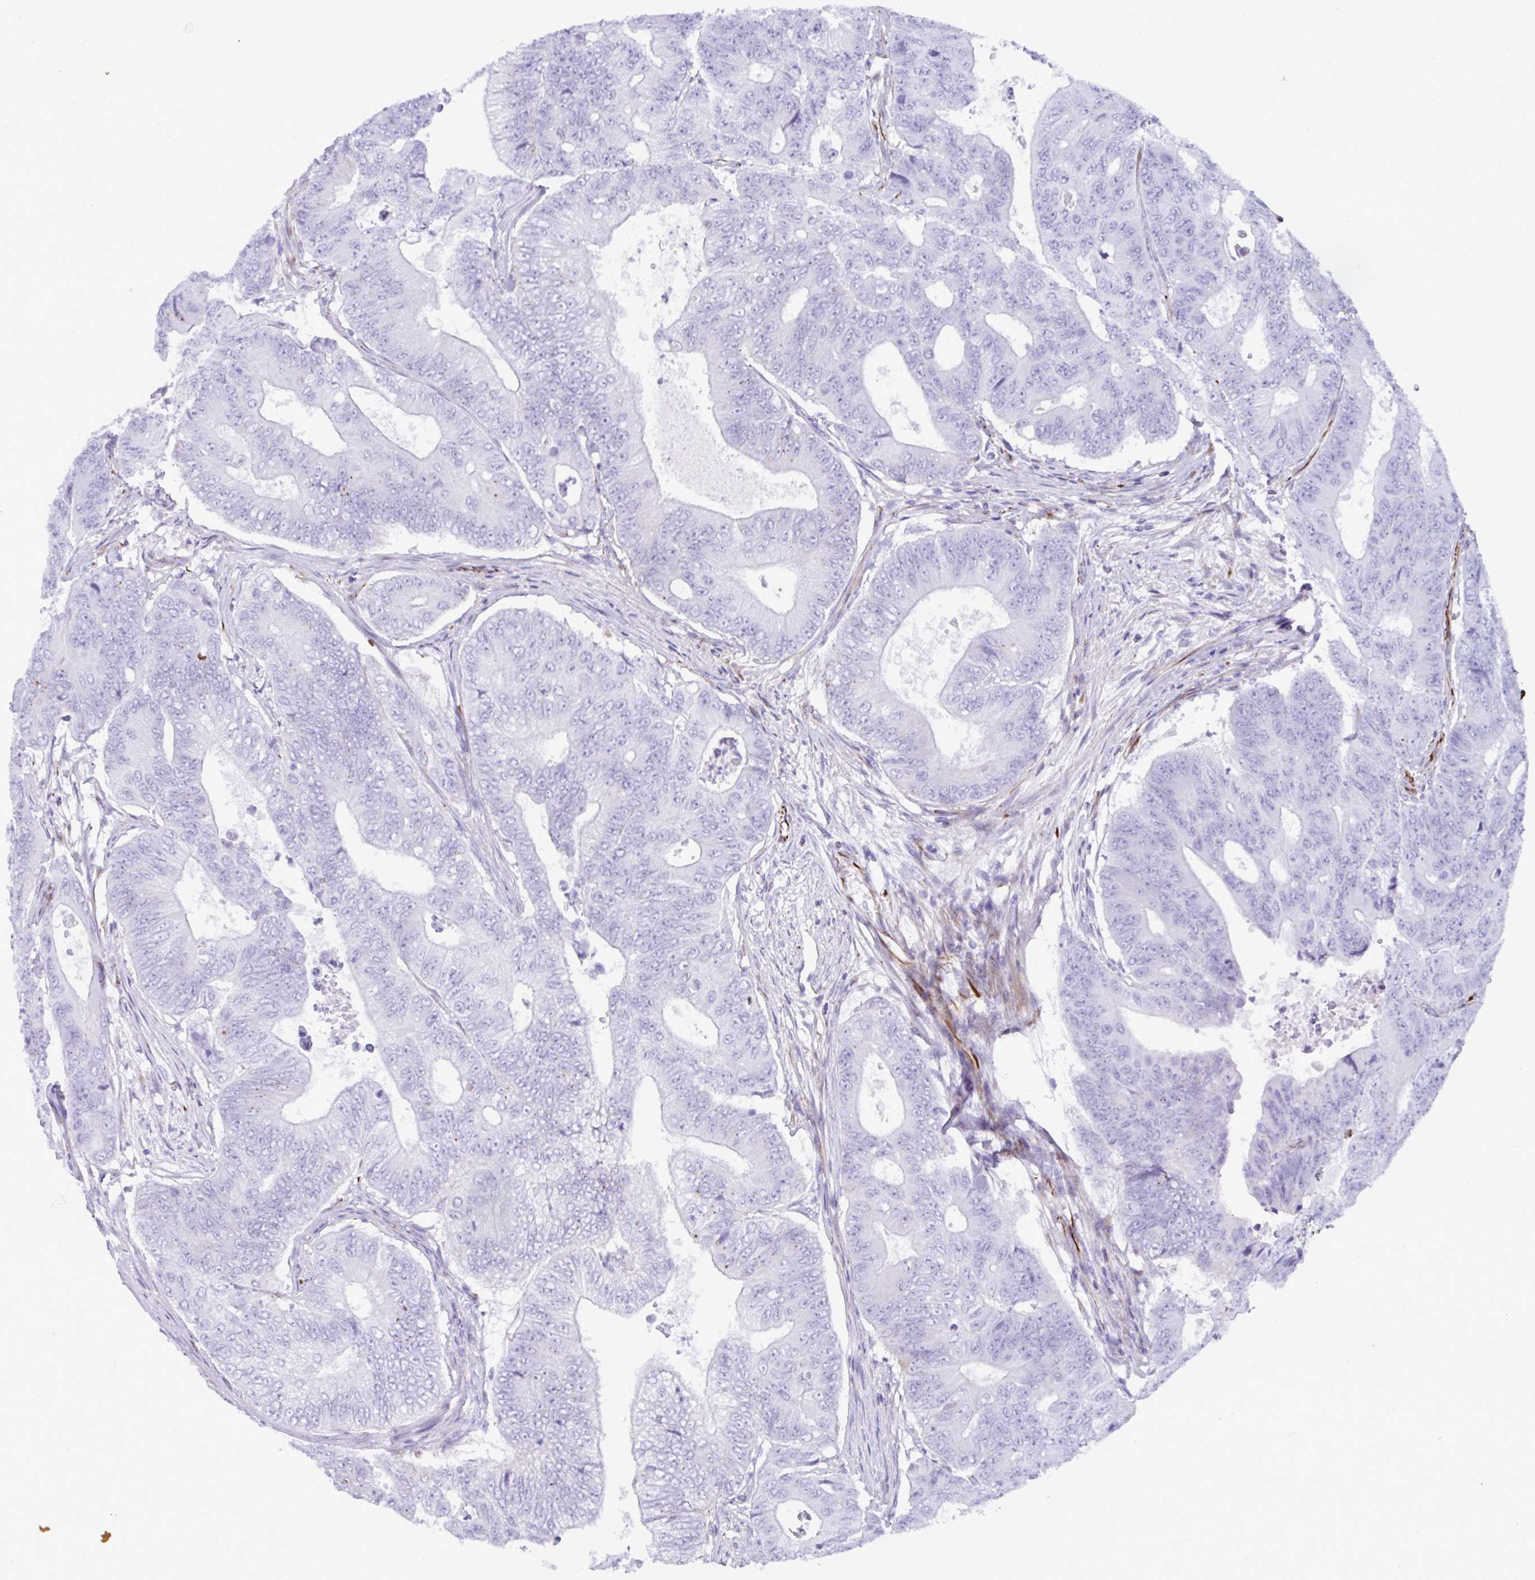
{"staining": {"intensity": "negative", "quantity": "none", "location": "none"}, "tissue": "colorectal cancer", "cell_type": "Tumor cells", "image_type": "cancer", "snomed": [{"axis": "morphology", "description": "Adenocarcinoma, NOS"}, {"axis": "topography", "description": "Colon"}], "caption": "High magnification brightfield microscopy of colorectal cancer (adenocarcinoma) stained with DAB (3,3'-diaminobenzidine) (brown) and counterstained with hematoxylin (blue): tumor cells show no significant expression.", "gene": "SMAD5", "patient": {"sex": "female", "age": 48}}